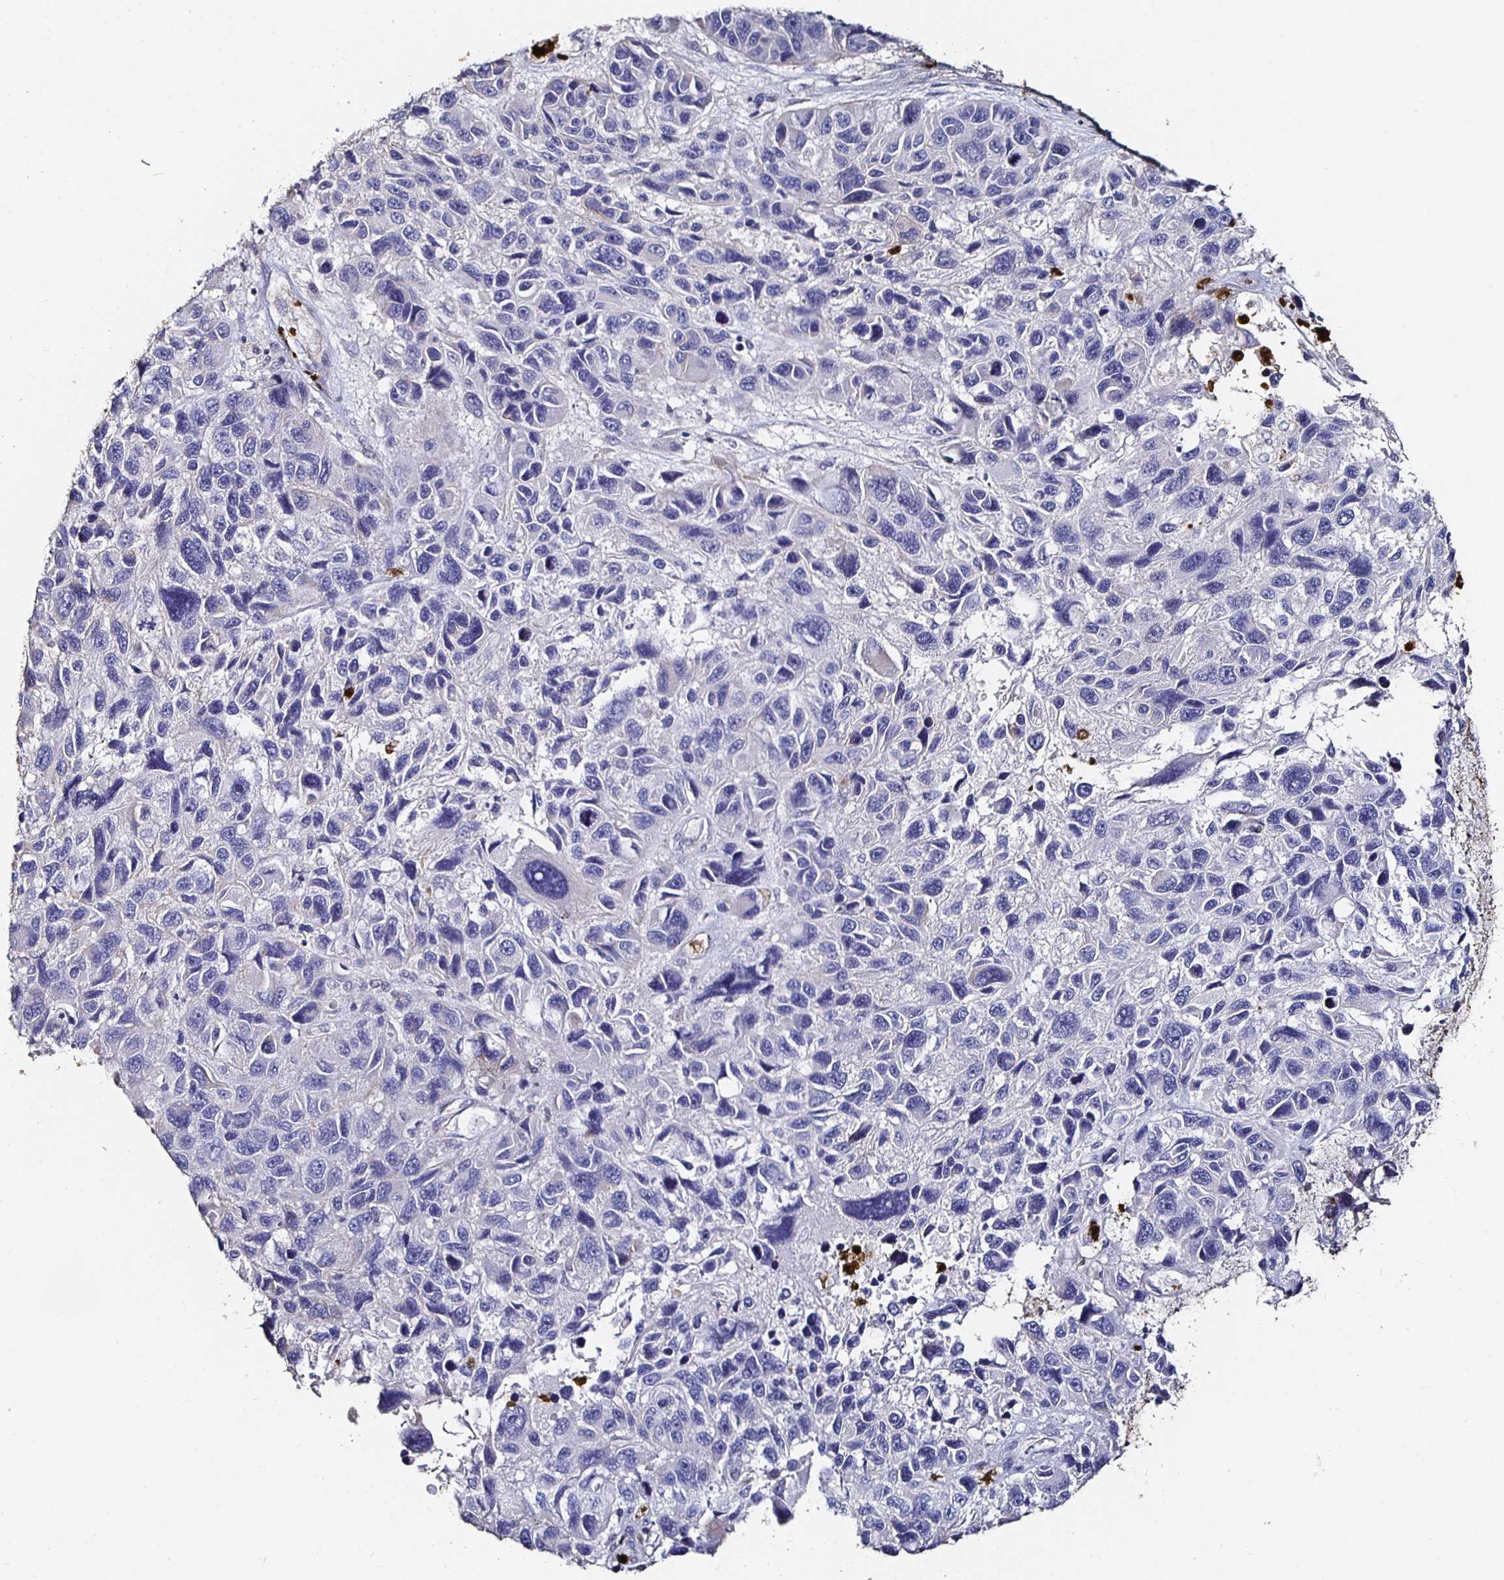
{"staining": {"intensity": "negative", "quantity": "none", "location": "none"}, "tissue": "melanoma", "cell_type": "Tumor cells", "image_type": "cancer", "snomed": [{"axis": "morphology", "description": "Malignant melanoma, NOS"}, {"axis": "topography", "description": "Skin"}], "caption": "DAB immunohistochemical staining of human malignant melanoma exhibits no significant positivity in tumor cells.", "gene": "TLR4", "patient": {"sex": "male", "age": 53}}